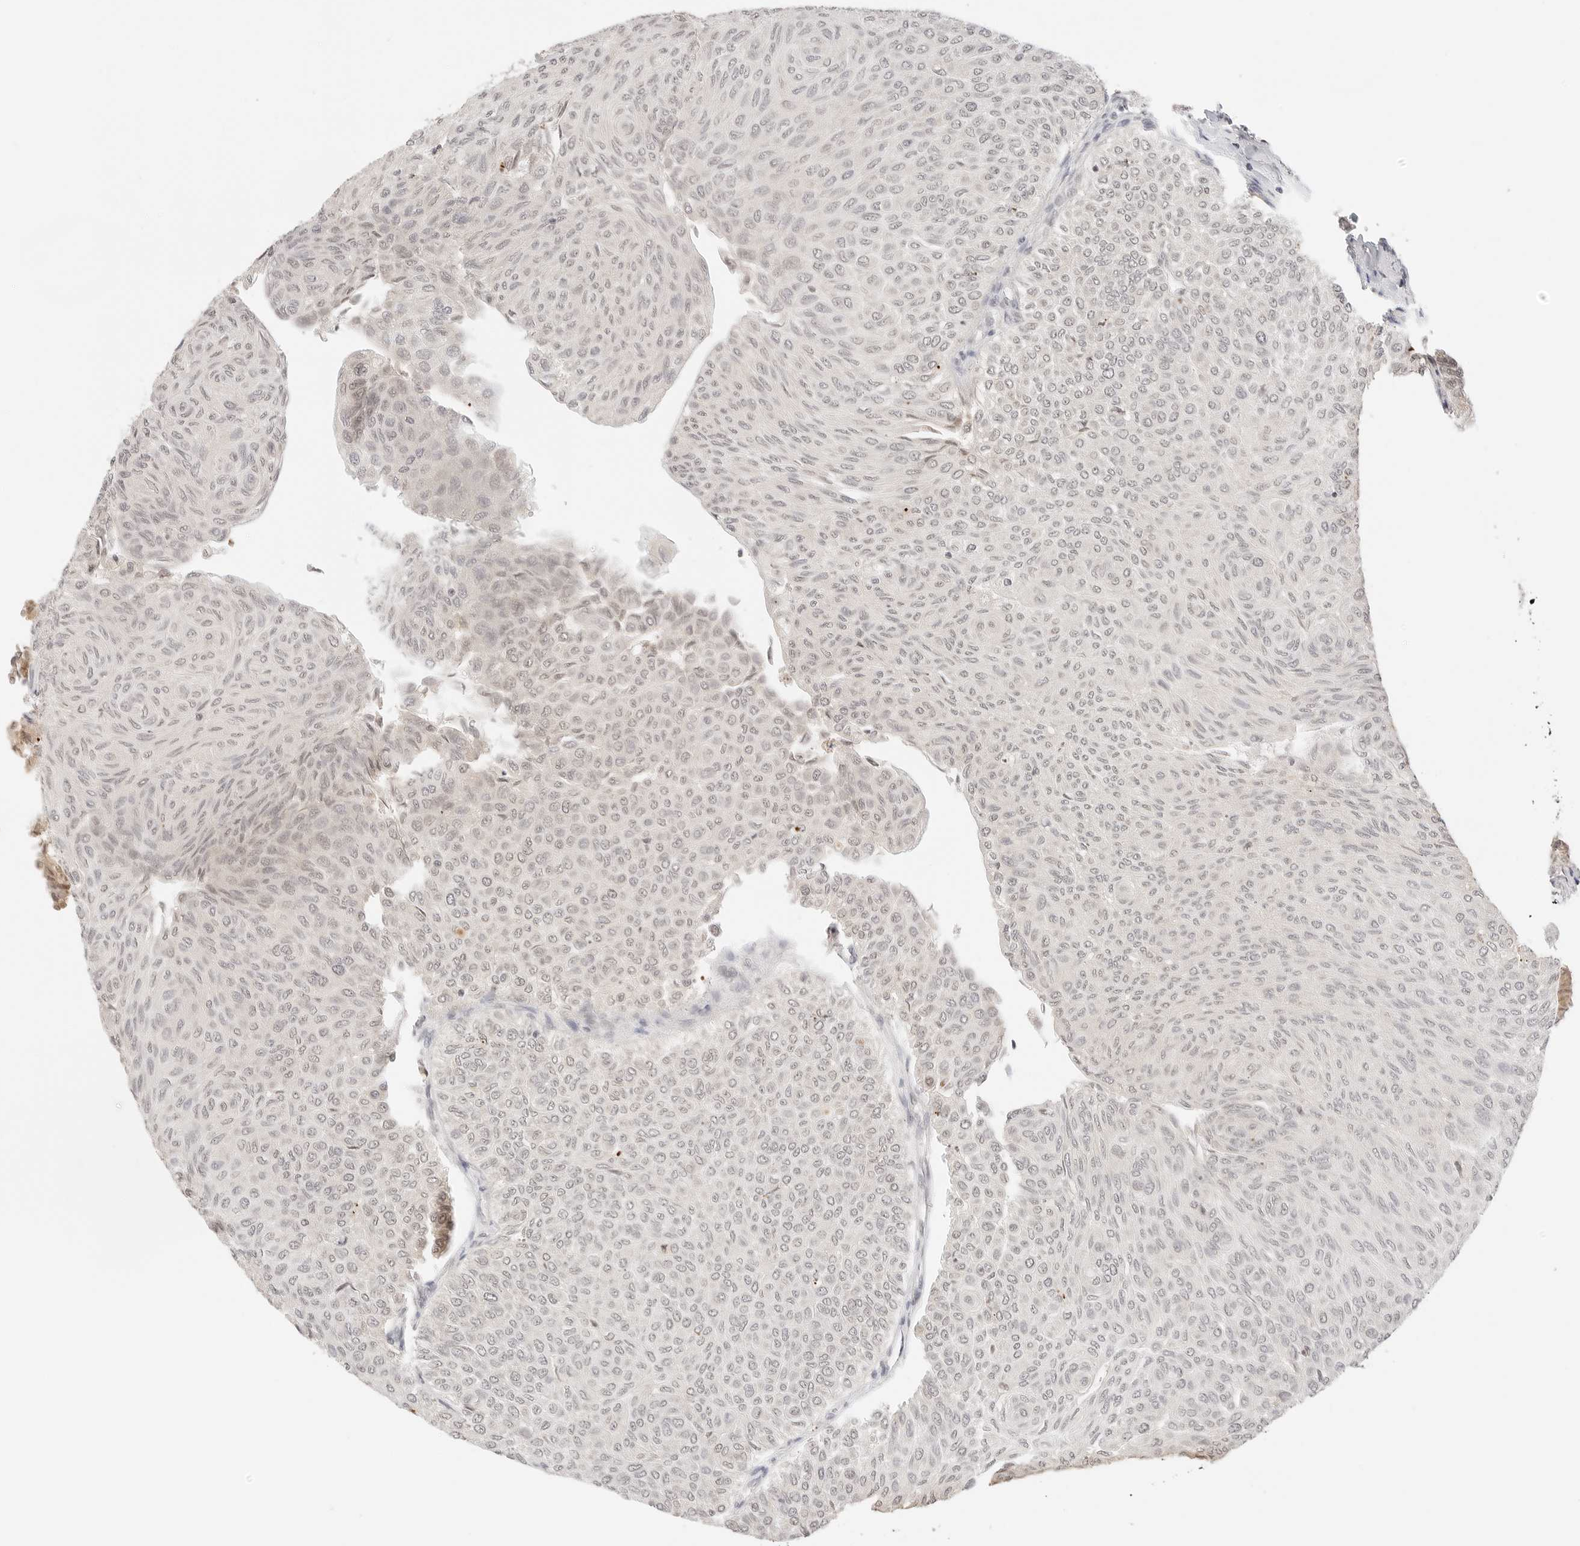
{"staining": {"intensity": "weak", "quantity": ">75%", "location": "cytoplasmic/membranous,nuclear"}, "tissue": "urothelial cancer", "cell_type": "Tumor cells", "image_type": "cancer", "snomed": [{"axis": "morphology", "description": "Urothelial carcinoma, Low grade"}, {"axis": "topography", "description": "Urinary bladder"}], "caption": "The immunohistochemical stain shows weak cytoplasmic/membranous and nuclear positivity in tumor cells of urothelial carcinoma (low-grade) tissue.", "gene": "SEPTIN4", "patient": {"sex": "male", "age": 78}}